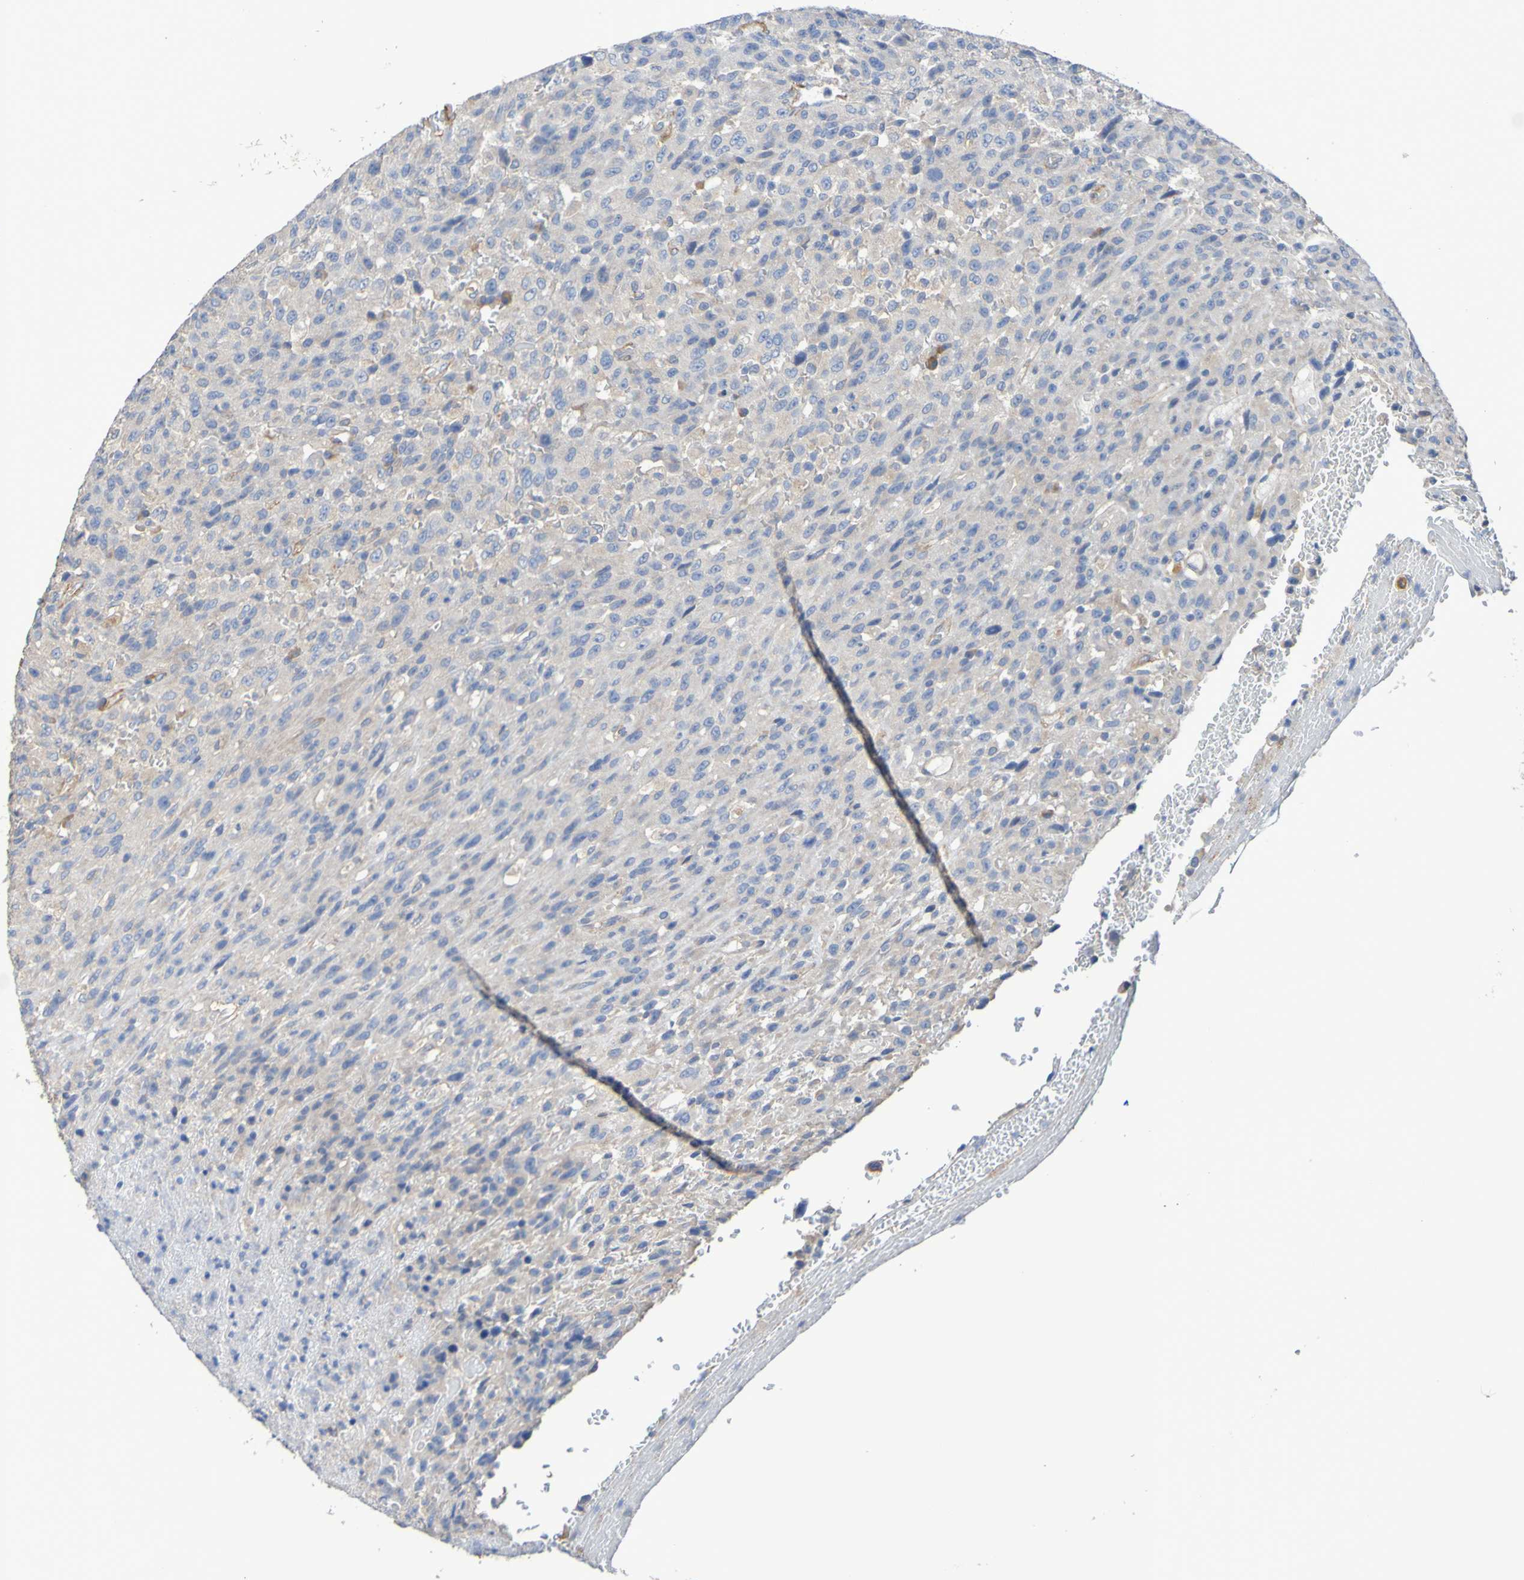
{"staining": {"intensity": "negative", "quantity": "none", "location": "none"}, "tissue": "urothelial cancer", "cell_type": "Tumor cells", "image_type": "cancer", "snomed": [{"axis": "morphology", "description": "Urothelial carcinoma, High grade"}, {"axis": "topography", "description": "Urinary bladder"}], "caption": "Immunohistochemical staining of urothelial cancer exhibits no significant expression in tumor cells.", "gene": "SRPRB", "patient": {"sex": "male", "age": 66}}